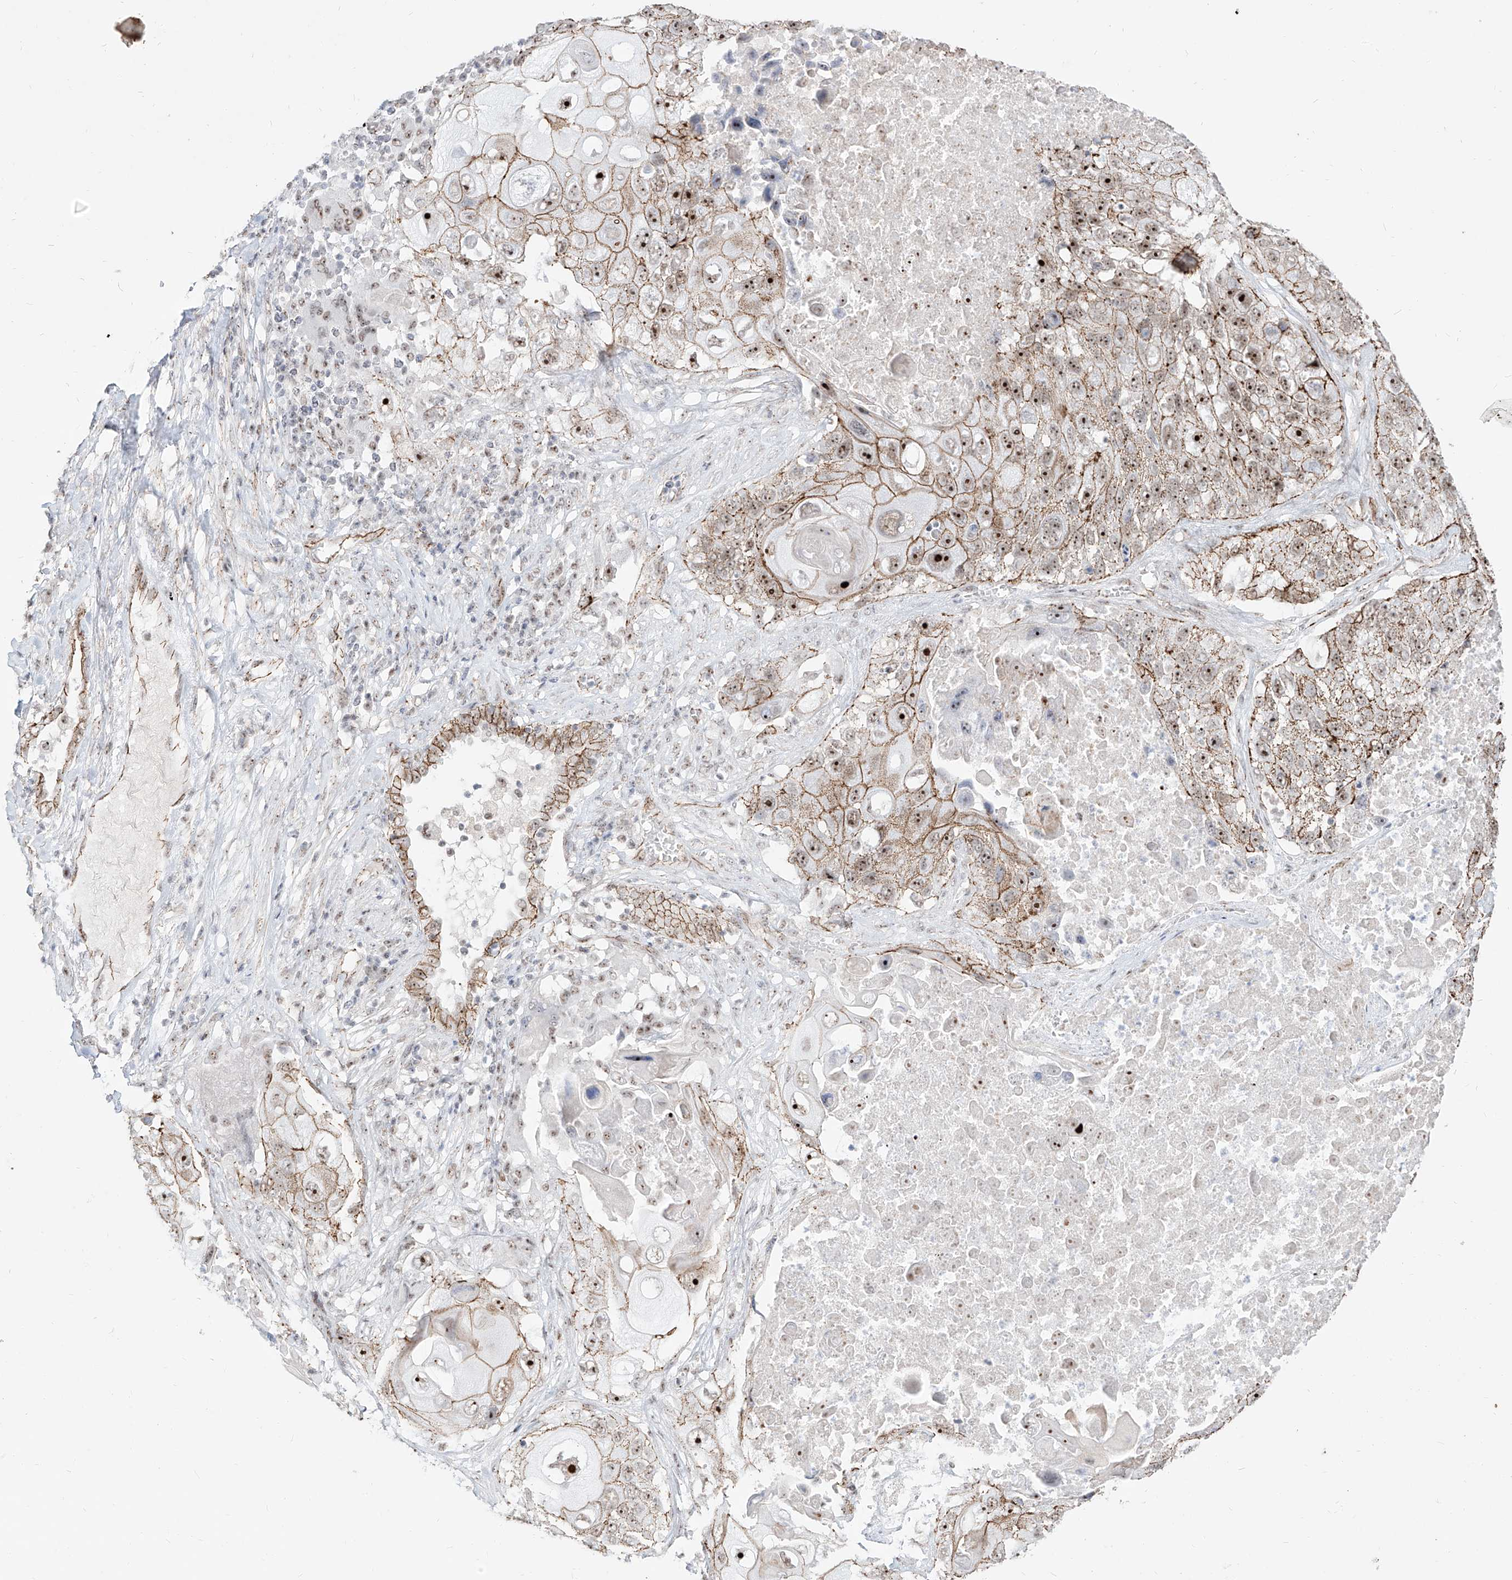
{"staining": {"intensity": "strong", "quantity": ">75%", "location": "cytoplasmic/membranous,nuclear"}, "tissue": "lung cancer", "cell_type": "Tumor cells", "image_type": "cancer", "snomed": [{"axis": "morphology", "description": "Squamous cell carcinoma, NOS"}, {"axis": "topography", "description": "Lung"}], "caption": "An IHC image of neoplastic tissue is shown. Protein staining in brown highlights strong cytoplasmic/membranous and nuclear positivity in squamous cell carcinoma (lung) within tumor cells. (DAB = brown stain, brightfield microscopy at high magnification).", "gene": "ZNF710", "patient": {"sex": "male", "age": 61}}